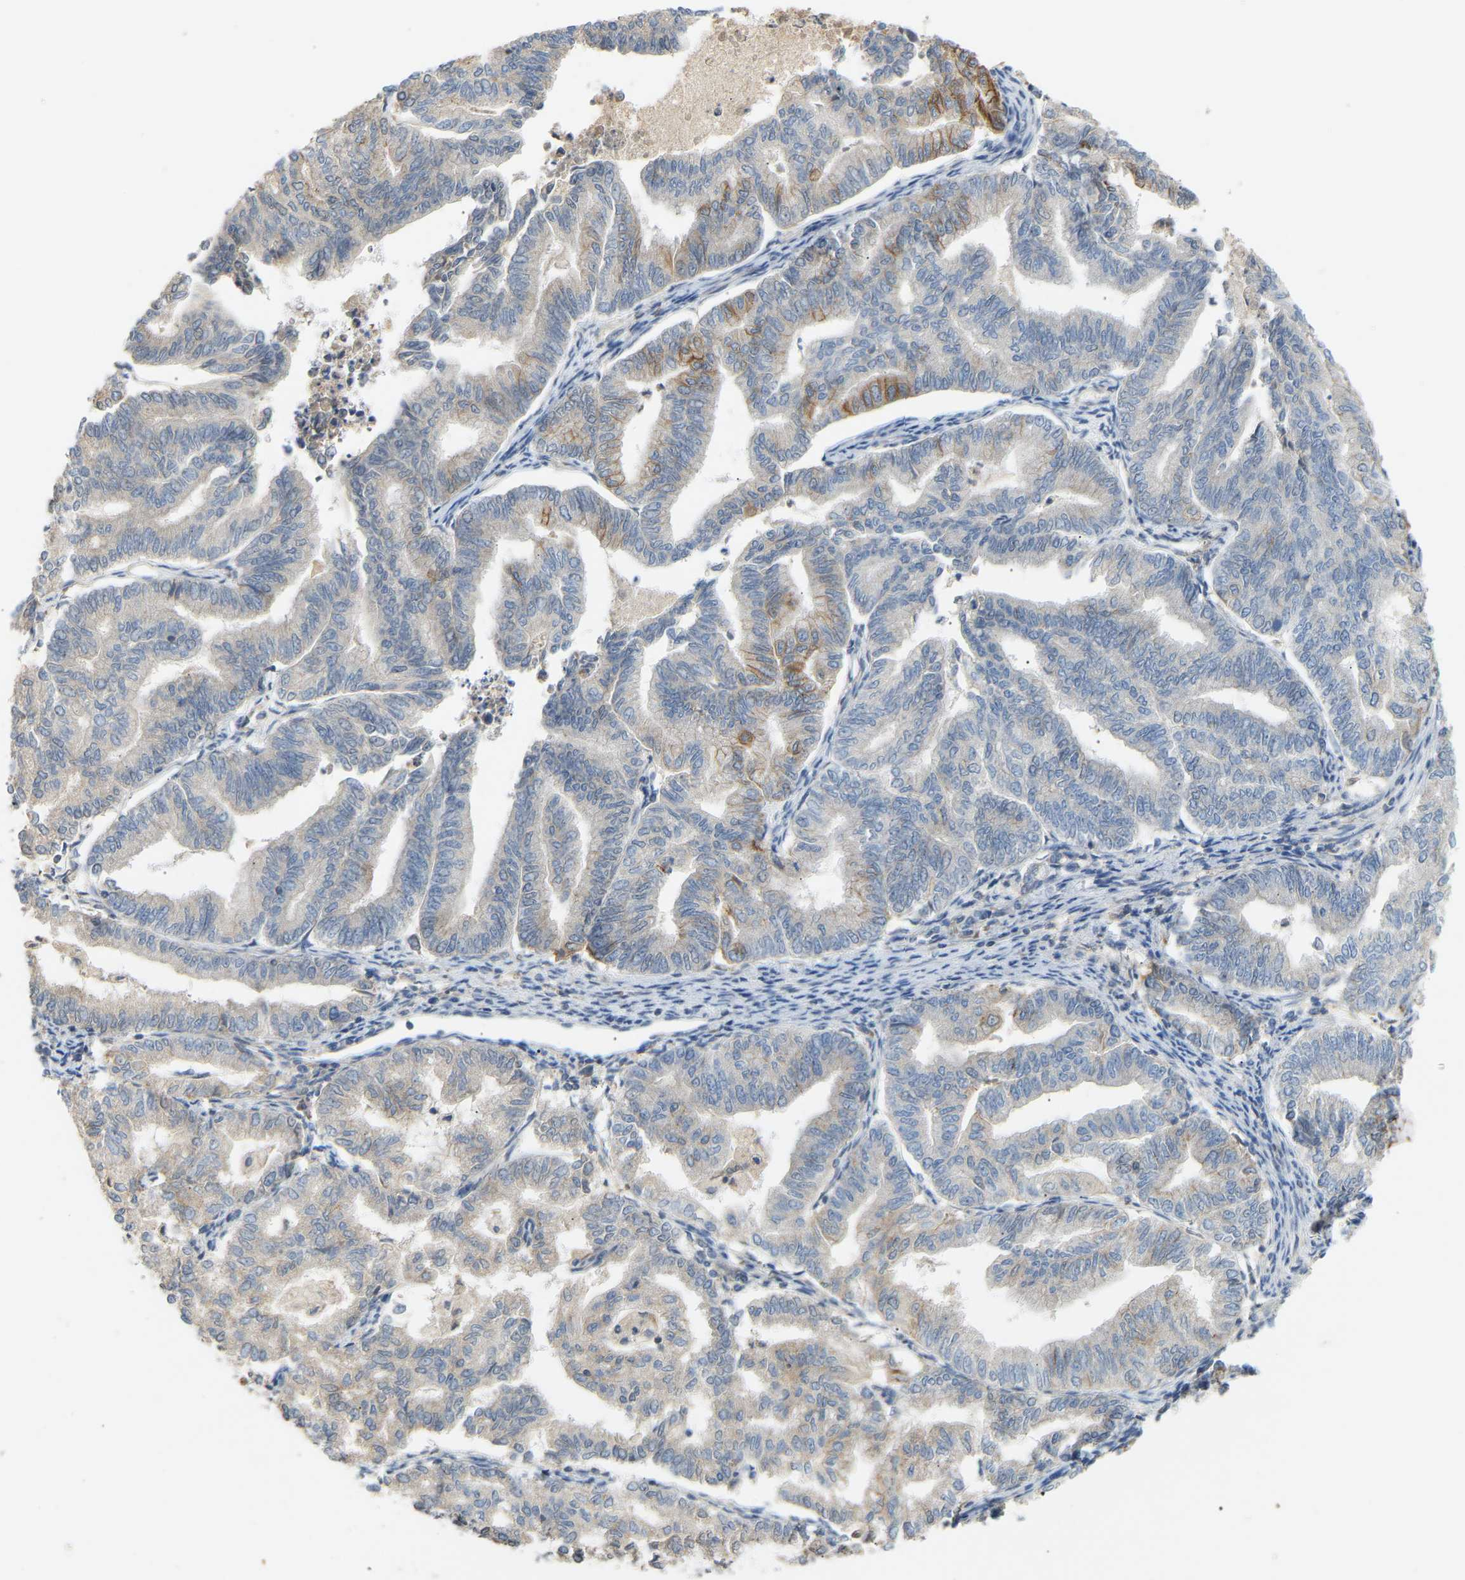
{"staining": {"intensity": "moderate", "quantity": "<25%", "location": "cytoplasmic/membranous"}, "tissue": "endometrial cancer", "cell_type": "Tumor cells", "image_type": "cancer", "snomed": [{"axis": "morphology", "description": "Adenocarcinoma, NOS"}, {"axis": "topography", "description": "Endometrium"}], "caption": "Immunohistochemical staining of endometrial cancer (adenocarcinoma) displays low levels of moderate cytoplasmic/membranous staining in approximately <25% of tumor cells.", "gene": "PTPN4", "patient": {"sex": "female", "age": 79}}